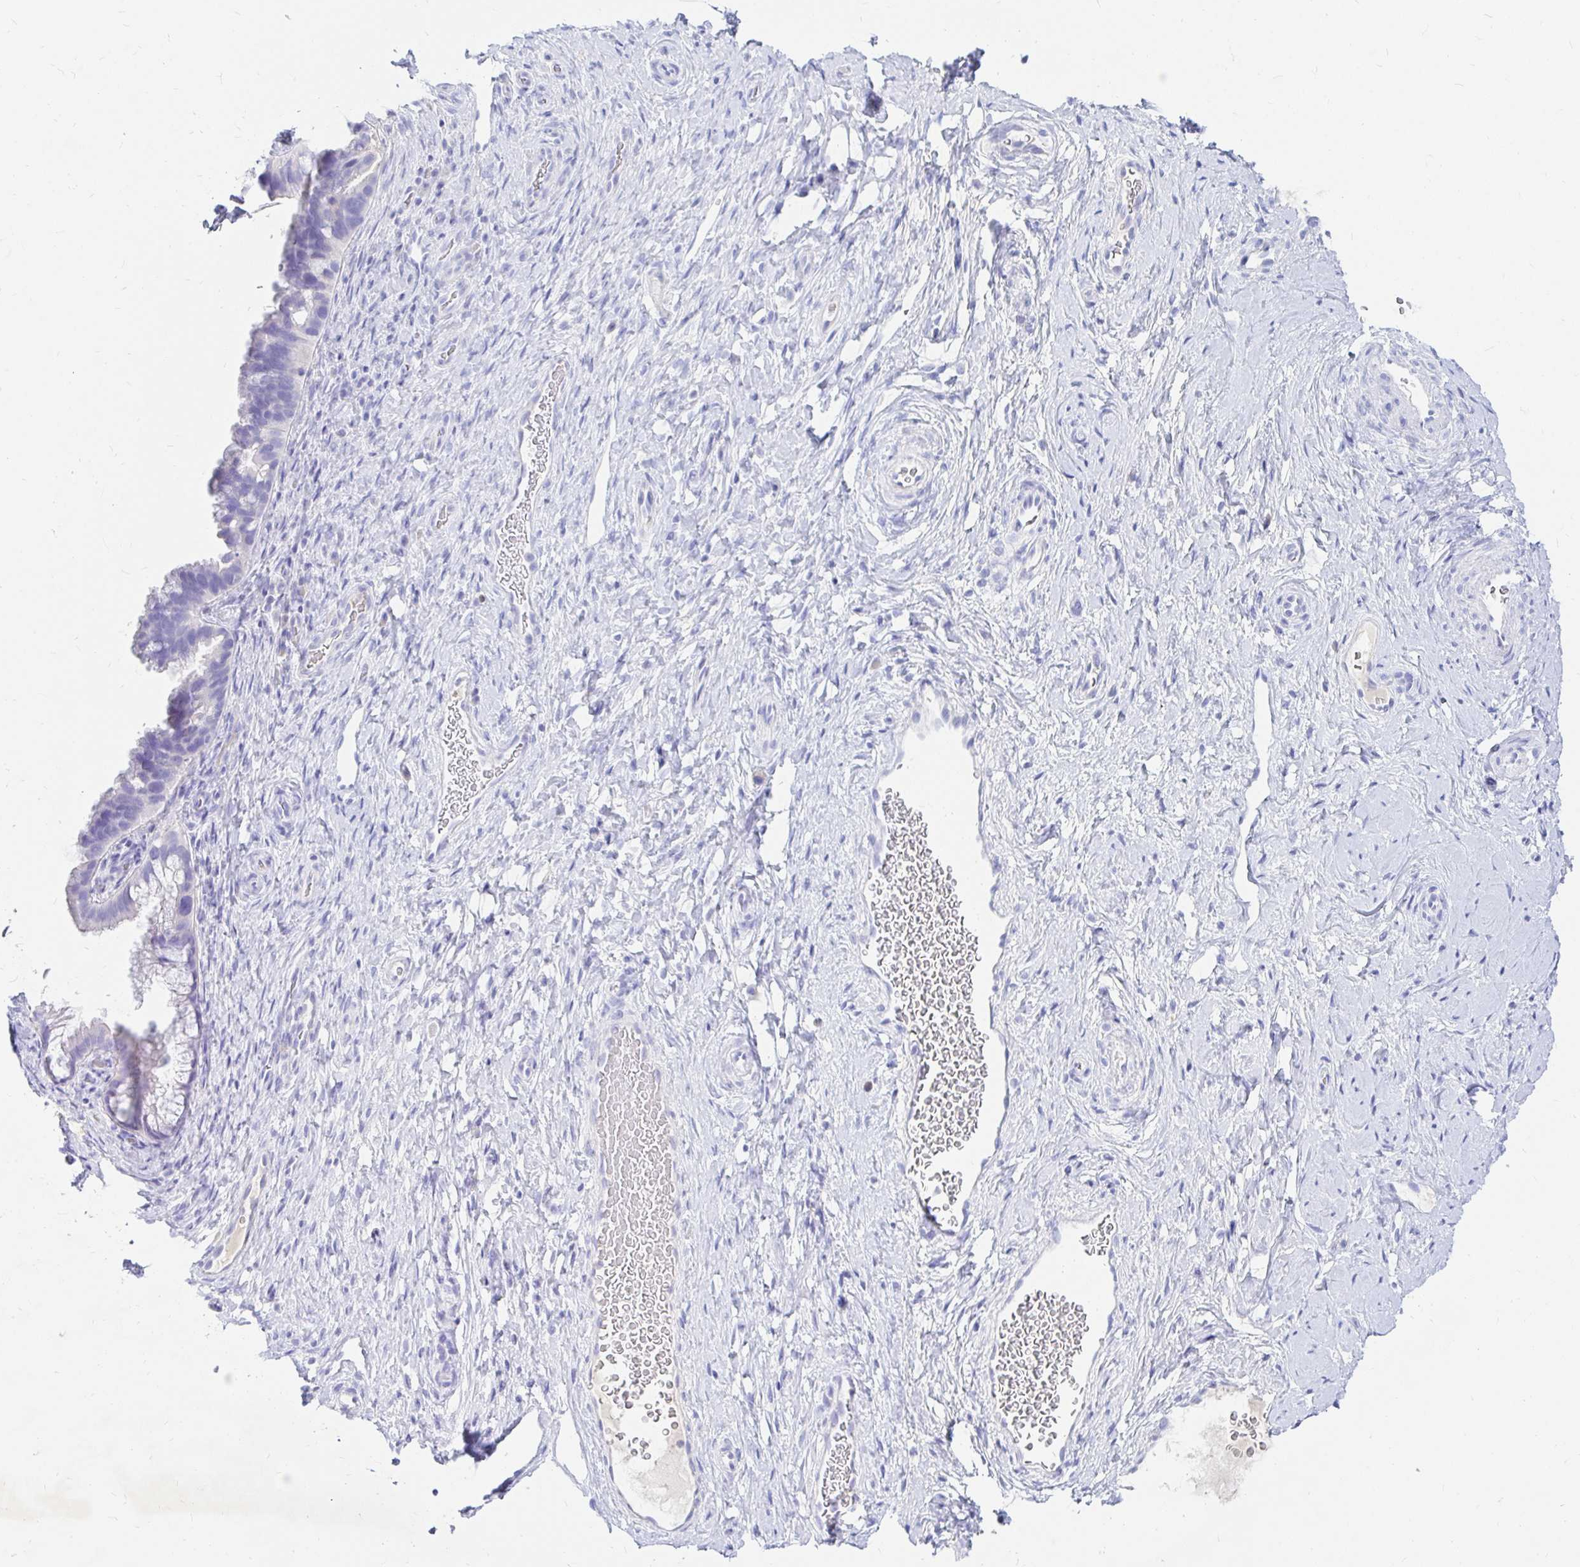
{"staining": {"intensity": "negative", "quantity": "none", "location": "none"}, "tissue": "cervix", "cell_type": "Glandular cells", "image_type": "normal", "snomed": [{"axis": "morphology", "description": "Normal tissue, NOS"}, {"axis": "topography", "description": "Cervix"}], "caption": "The immunohistochemistry (IHC) micrograph has no significant expression in glandular cells of cervix.", "gene": "NR2E1", "patient": {"sex": "female", "age": 34}}